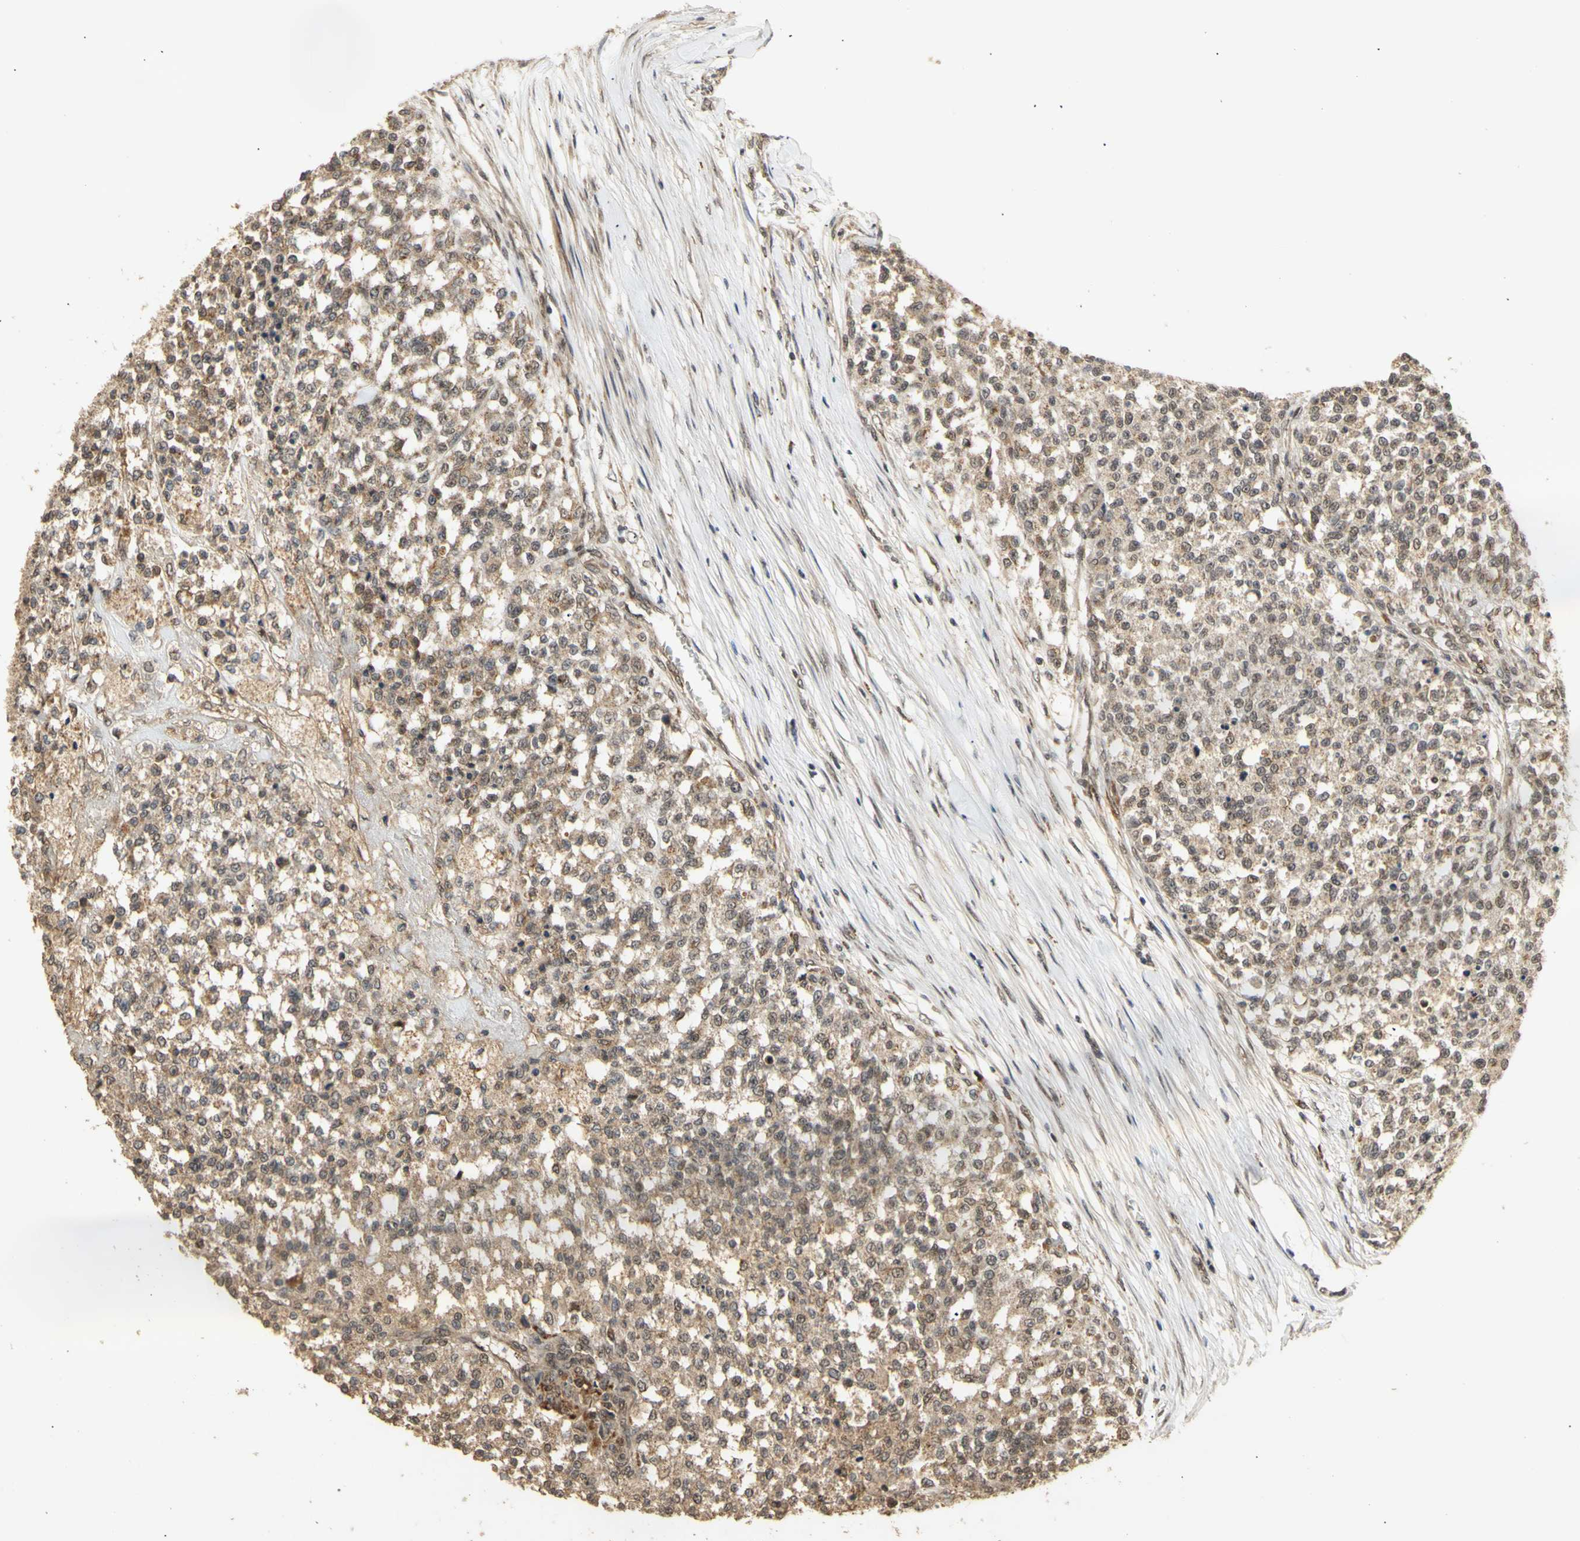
{"staining": {"intensity": "moderate", "quantity": ">75%", "location": "cytoplasmic/membranous"}, "tissue": "testis cancer", "cell_type": "Tumor cells", "image_type": "cancer", "snomed": [{"axis": "morphology", "description": "Seminoma, NOS"}, {"axis": "topography", "description": "Testis"}], "caption": "Human seminoma (testis) stained for a protein (brown) exhibits moderate cytoplasmic/membranous positive expression in about >75% of tumor cells.", "gene": "GTF2E2", "patient": {"sex": "male", "age": 59}}